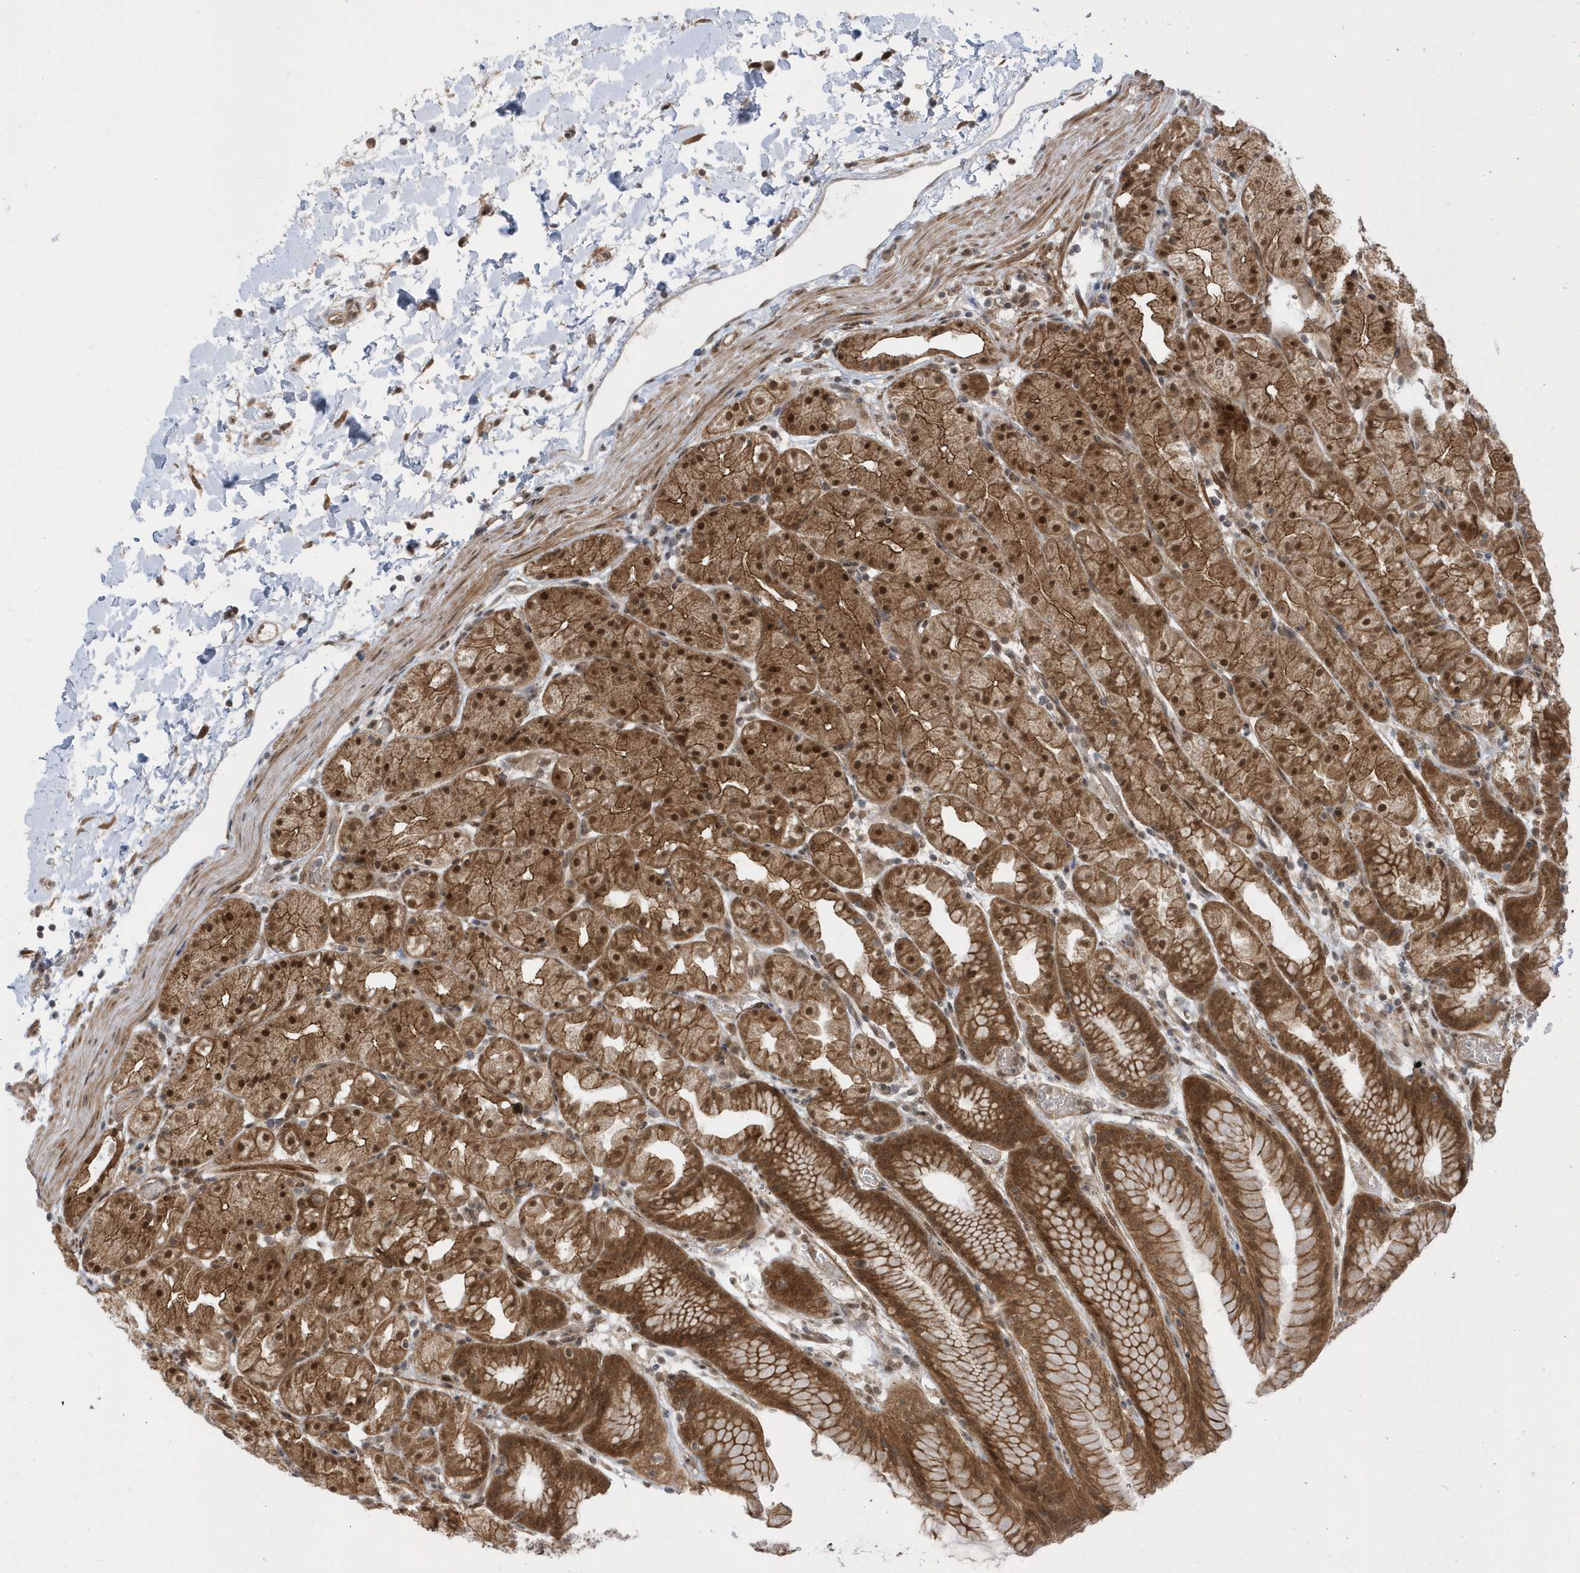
{"staining": {"intensity": "strong", "quantity": "25%-75%", "location": "cytoplasmic/membranous,nuclear"}, "tissue": "stomach", "cell_type": "Glandular cells", "image_type": "normal", "snomed": [{"axis": "morphology", "description": "Normal tissue, NOS"}, {"axis": "topography", "description": "Stomach, upper"}], "caption": "A brown stain labels strong cytoplasmic/membranous,nuclear positivity of a protein in glandular cells of normal stomach.", "gene": "USP53", "patient": {"sex": "male", "age": 48}}